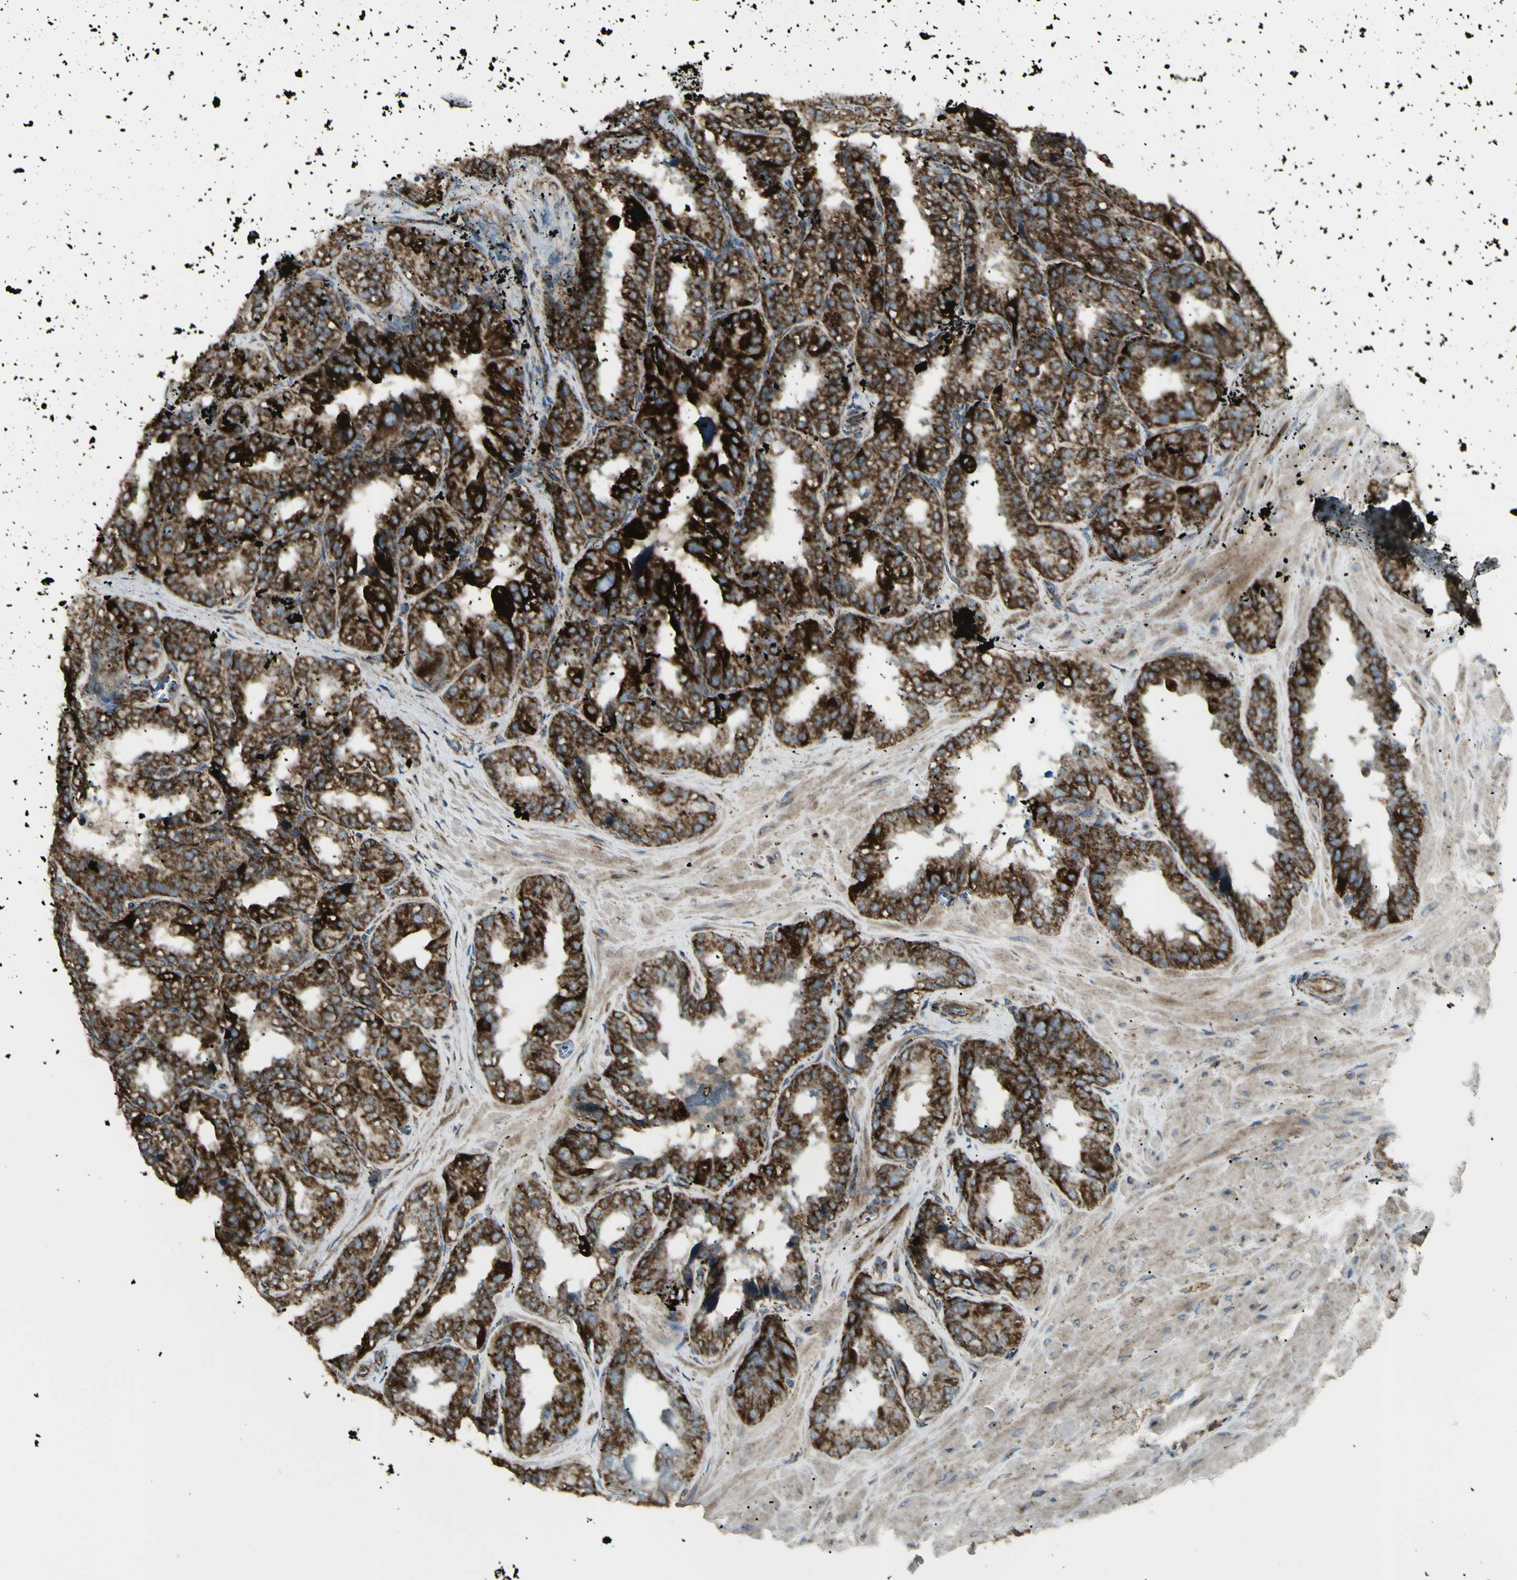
{"staining": {"intensity": "strong", "quantity": ">75%", "location": "cytoplasmic/membranous"}, "tissue": "seminal vesicle", "cell_type": "Glandular cells", "image_type": "normal", "snomed": [{"axis": "morphology", "description": "Normal tissue, NOS"}, {"axis": "topography", "description": "Prostate"}, {"axis": "topography", "description": "Seminal veicle"}], "caption": "Glandular cells exhibit strong cytoplasmic/membranous positivity in approximately >75% of cells in benign seminal vesicle.", "gene": "CYB5R1", "patient": {"sex": "male", "age": 51}}